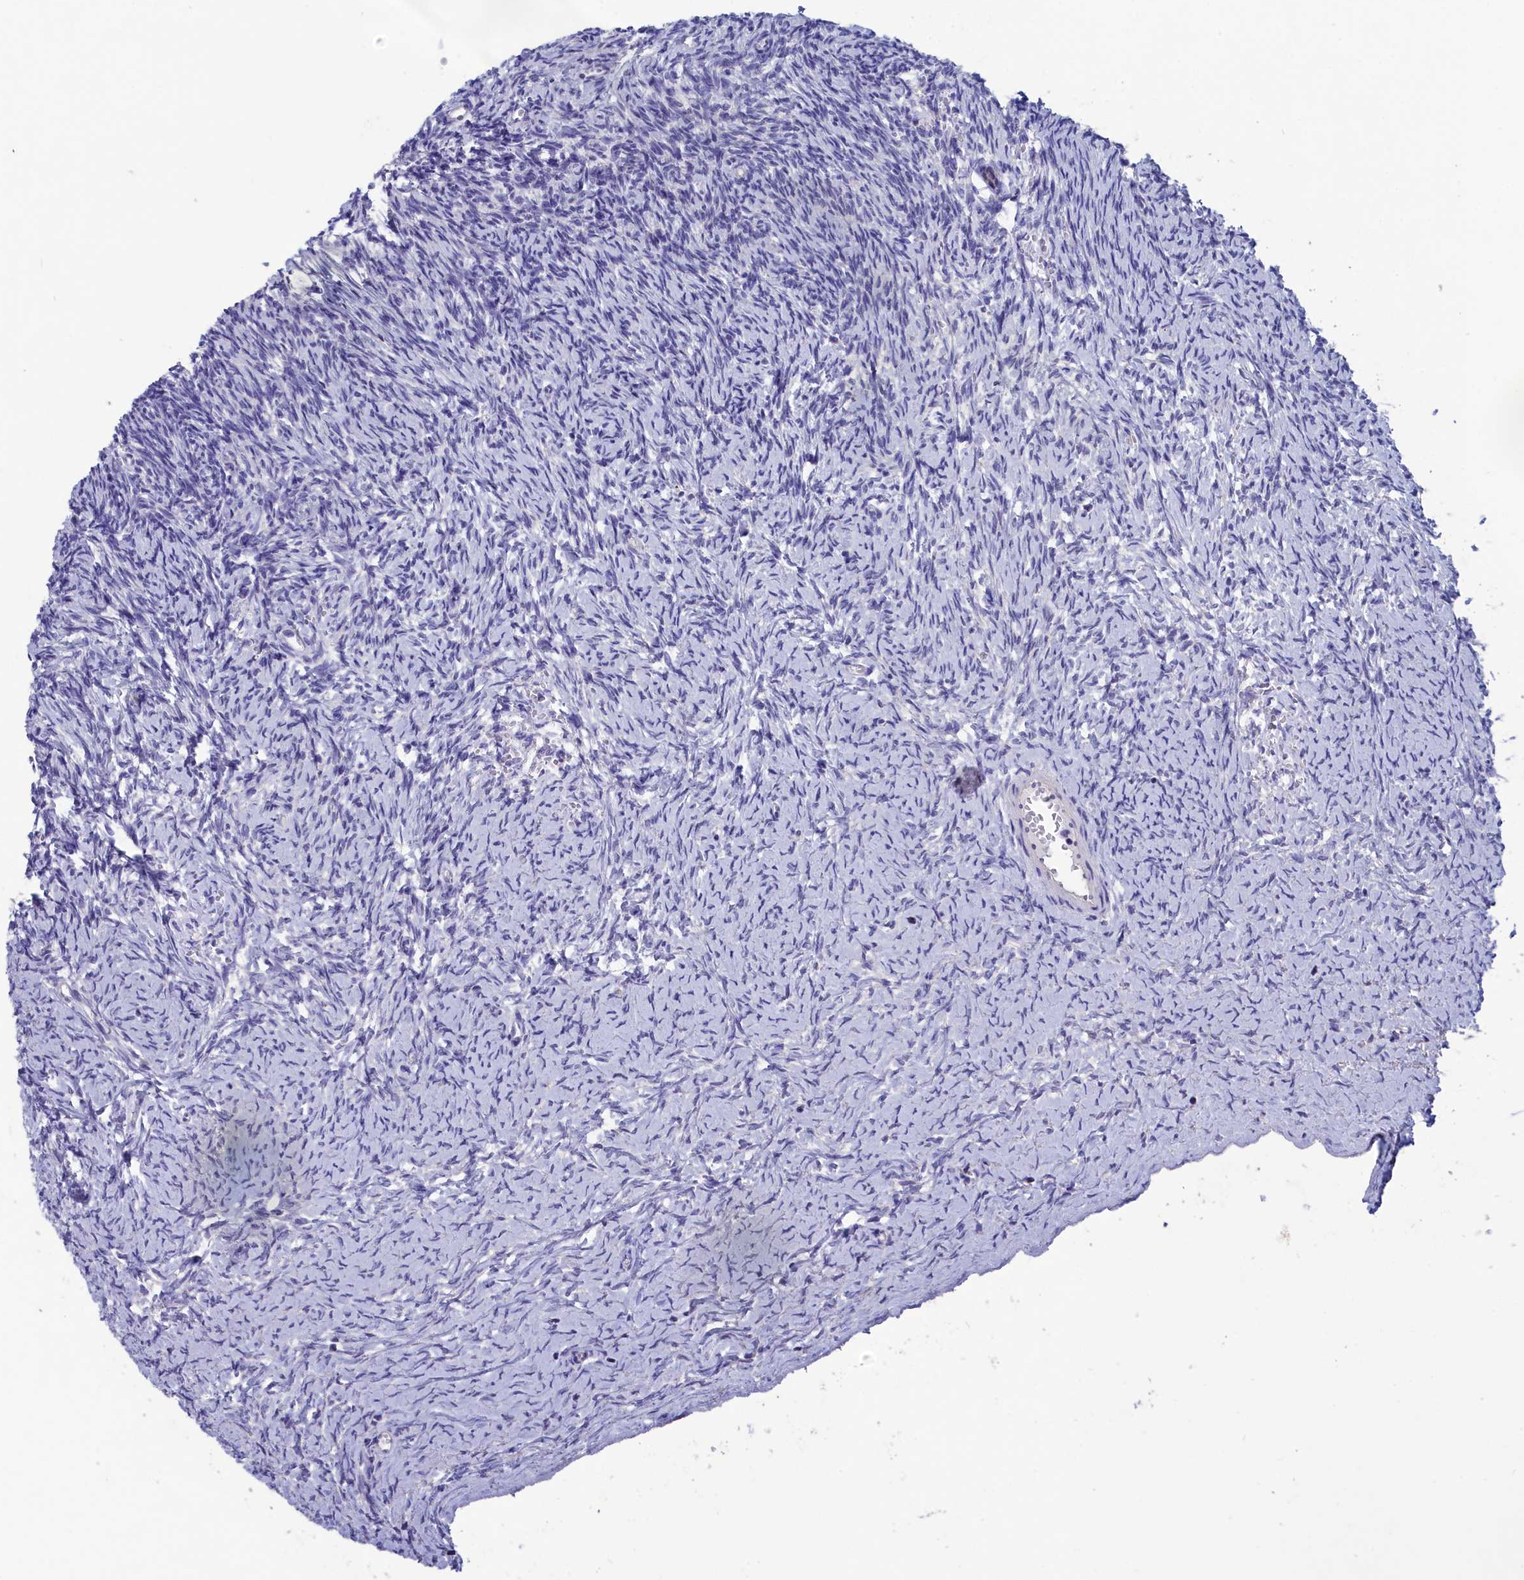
{"staining": {"intensity": "negative", "quantity": "none", "location": "none"}, "tissue": "ovary", "cell_type": "Ovarian stroma cells", "image_type": "normal", "snomed": [{"axis": "morphology", "description": "Normal tissue, NOS"}, {"axis": "topography", "description": "Ovary"}], "caption": "Immunohistochemistry of normal ovary displays no positivity in ovarian stroma cells.", "gene": "PRDM12", "patient": {"sex": "female", "age": 39}}